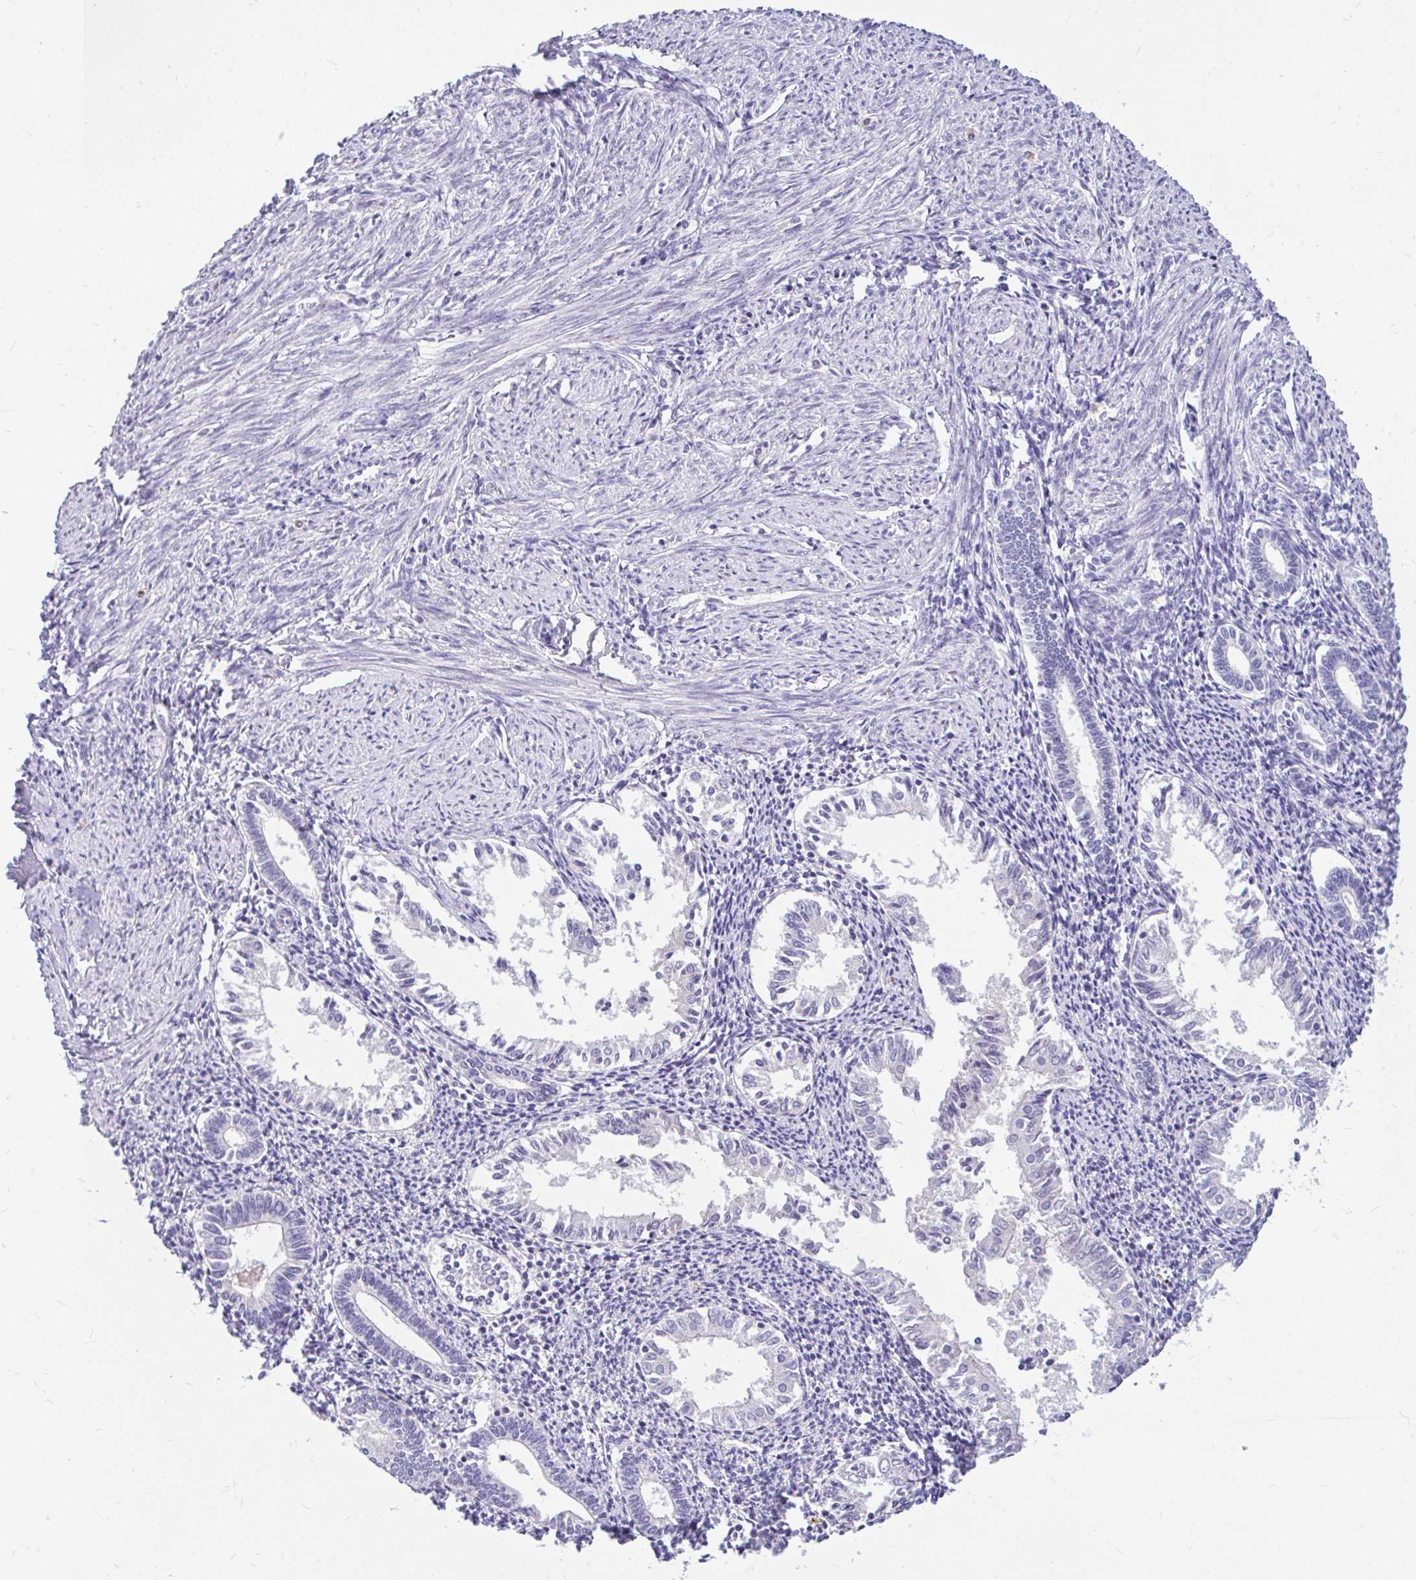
{"staining": {"intensity": "negative", "quantity": "none", "location": "none"}, "tissue": "endometrium", "cell_type": "Cells in endometrial stroma", "image_type": "normal", "snomed": [{"axis": "morphology", "description": "Normal tissue, NOS"}, {"axis": "topography", "description": "Endometrium"}], "caption": "DAB (3,3'-diaminobenzidine) immunohistochemical staining of unremarkable human endometrium reveals no significant positivity in cells in endometrial stroma. The staining was performed using DAB to visualize the protein expression in brown, while the nuclei were stained in blue with hematoxylin (Magnification: 20x).", "gene": "MAP1LC3A", "patient": {"sex": "female", "age": 41}}